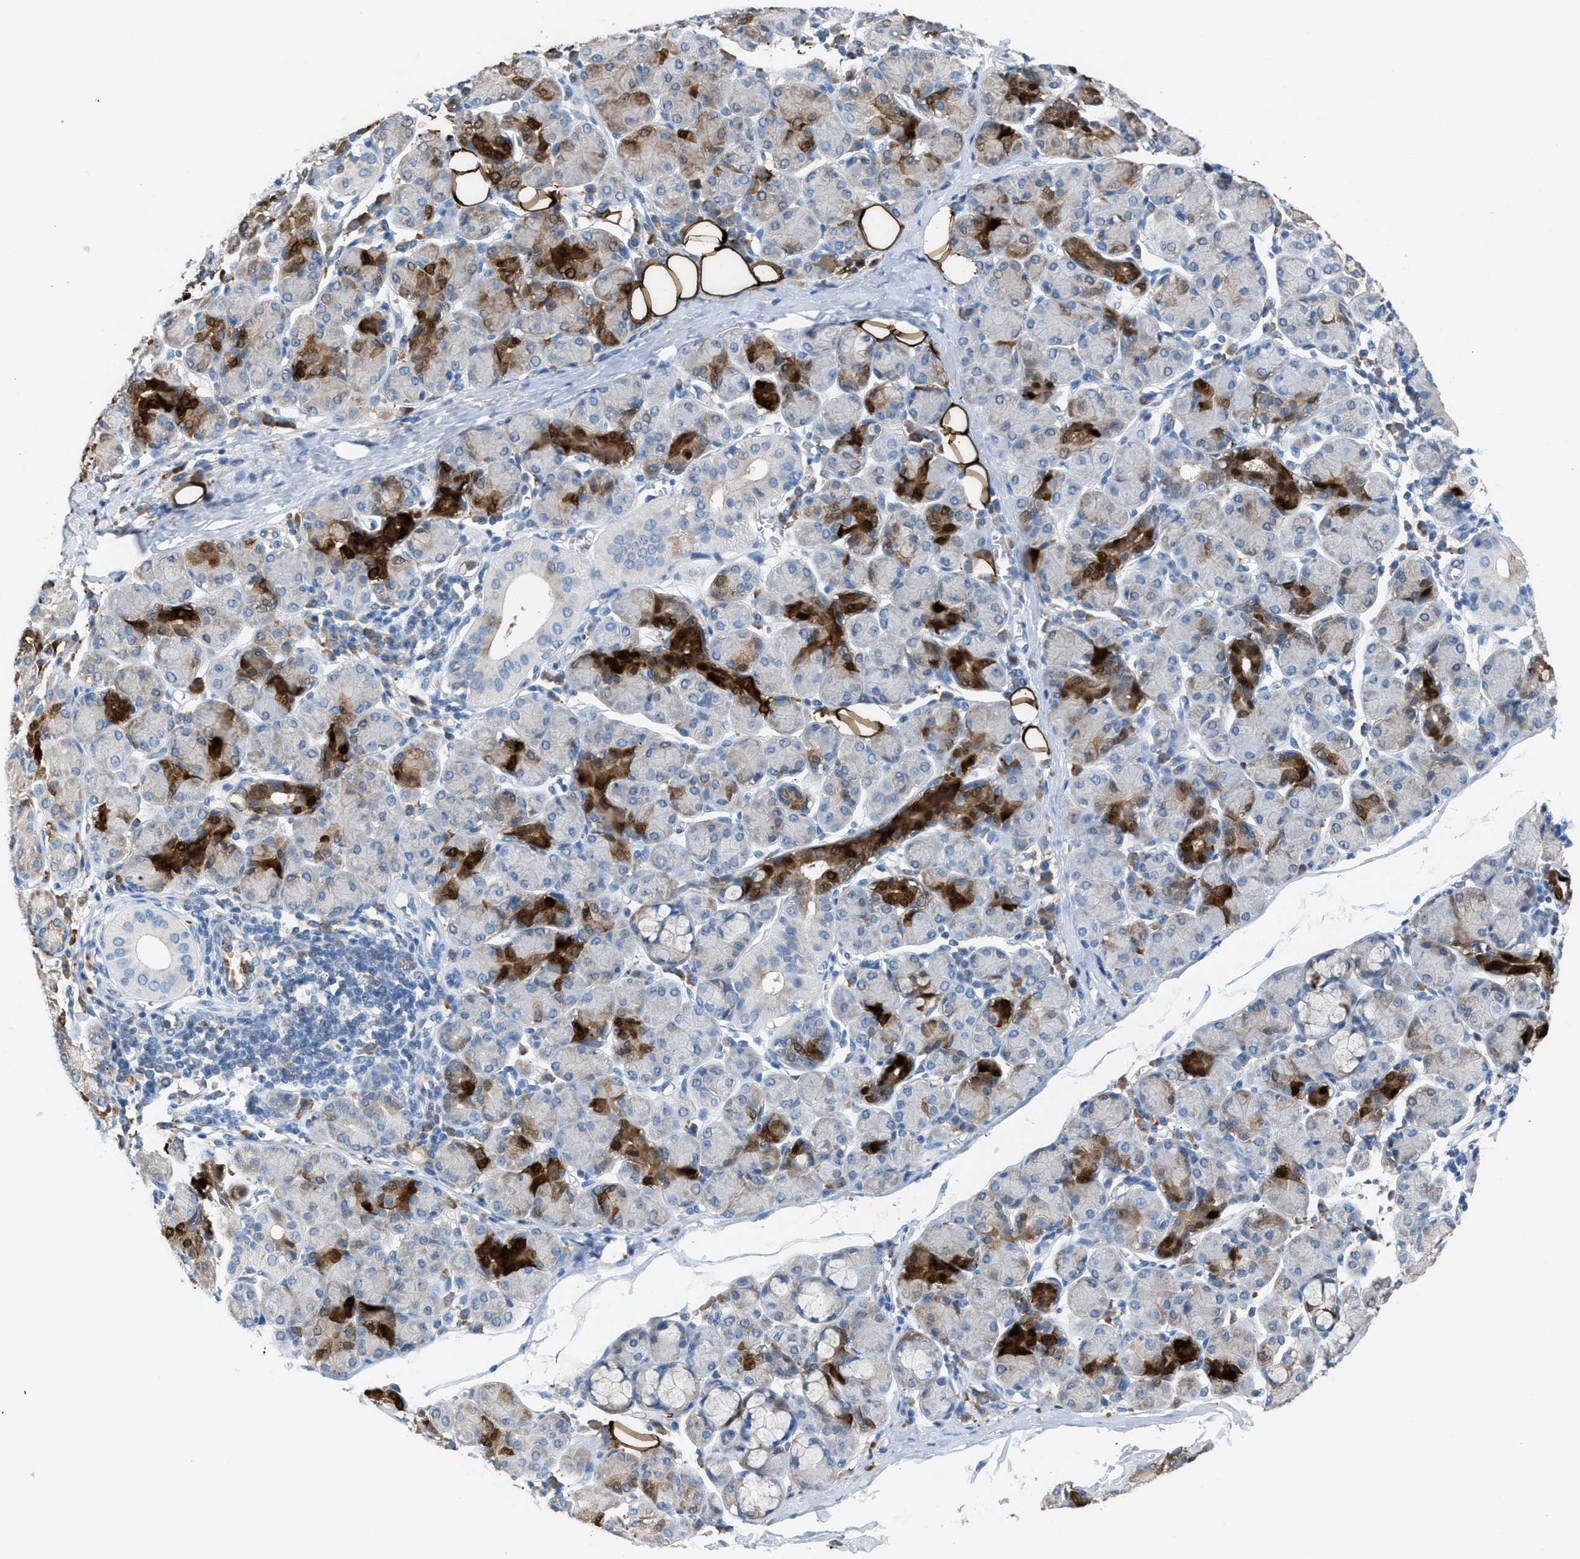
{"staining": {"intensity": "strong", "quantity": "<25%", "location": "cytoplasmic/membranous"}, "tissue": "salivary gland", "cell_type": "Glandular cells", "image_type": "normal", "snomed": [{"axis": "morphology", "description": "Normal tissue, NOS"}, {"axis": "morphology", "description": "Inflammation, NOS"}, {"axis": "topography", "description": "Lymph node"}, {"axis": "topography", "description": "Salivary gland"}], "caption": "Immunohistochemical staining of normal salivary gland shows strong cytoplasmic/membranous protein staining in approximately <25% of glandular cells.", "gene": "CA3", "patient": {"sex": "male", "age": 3}}